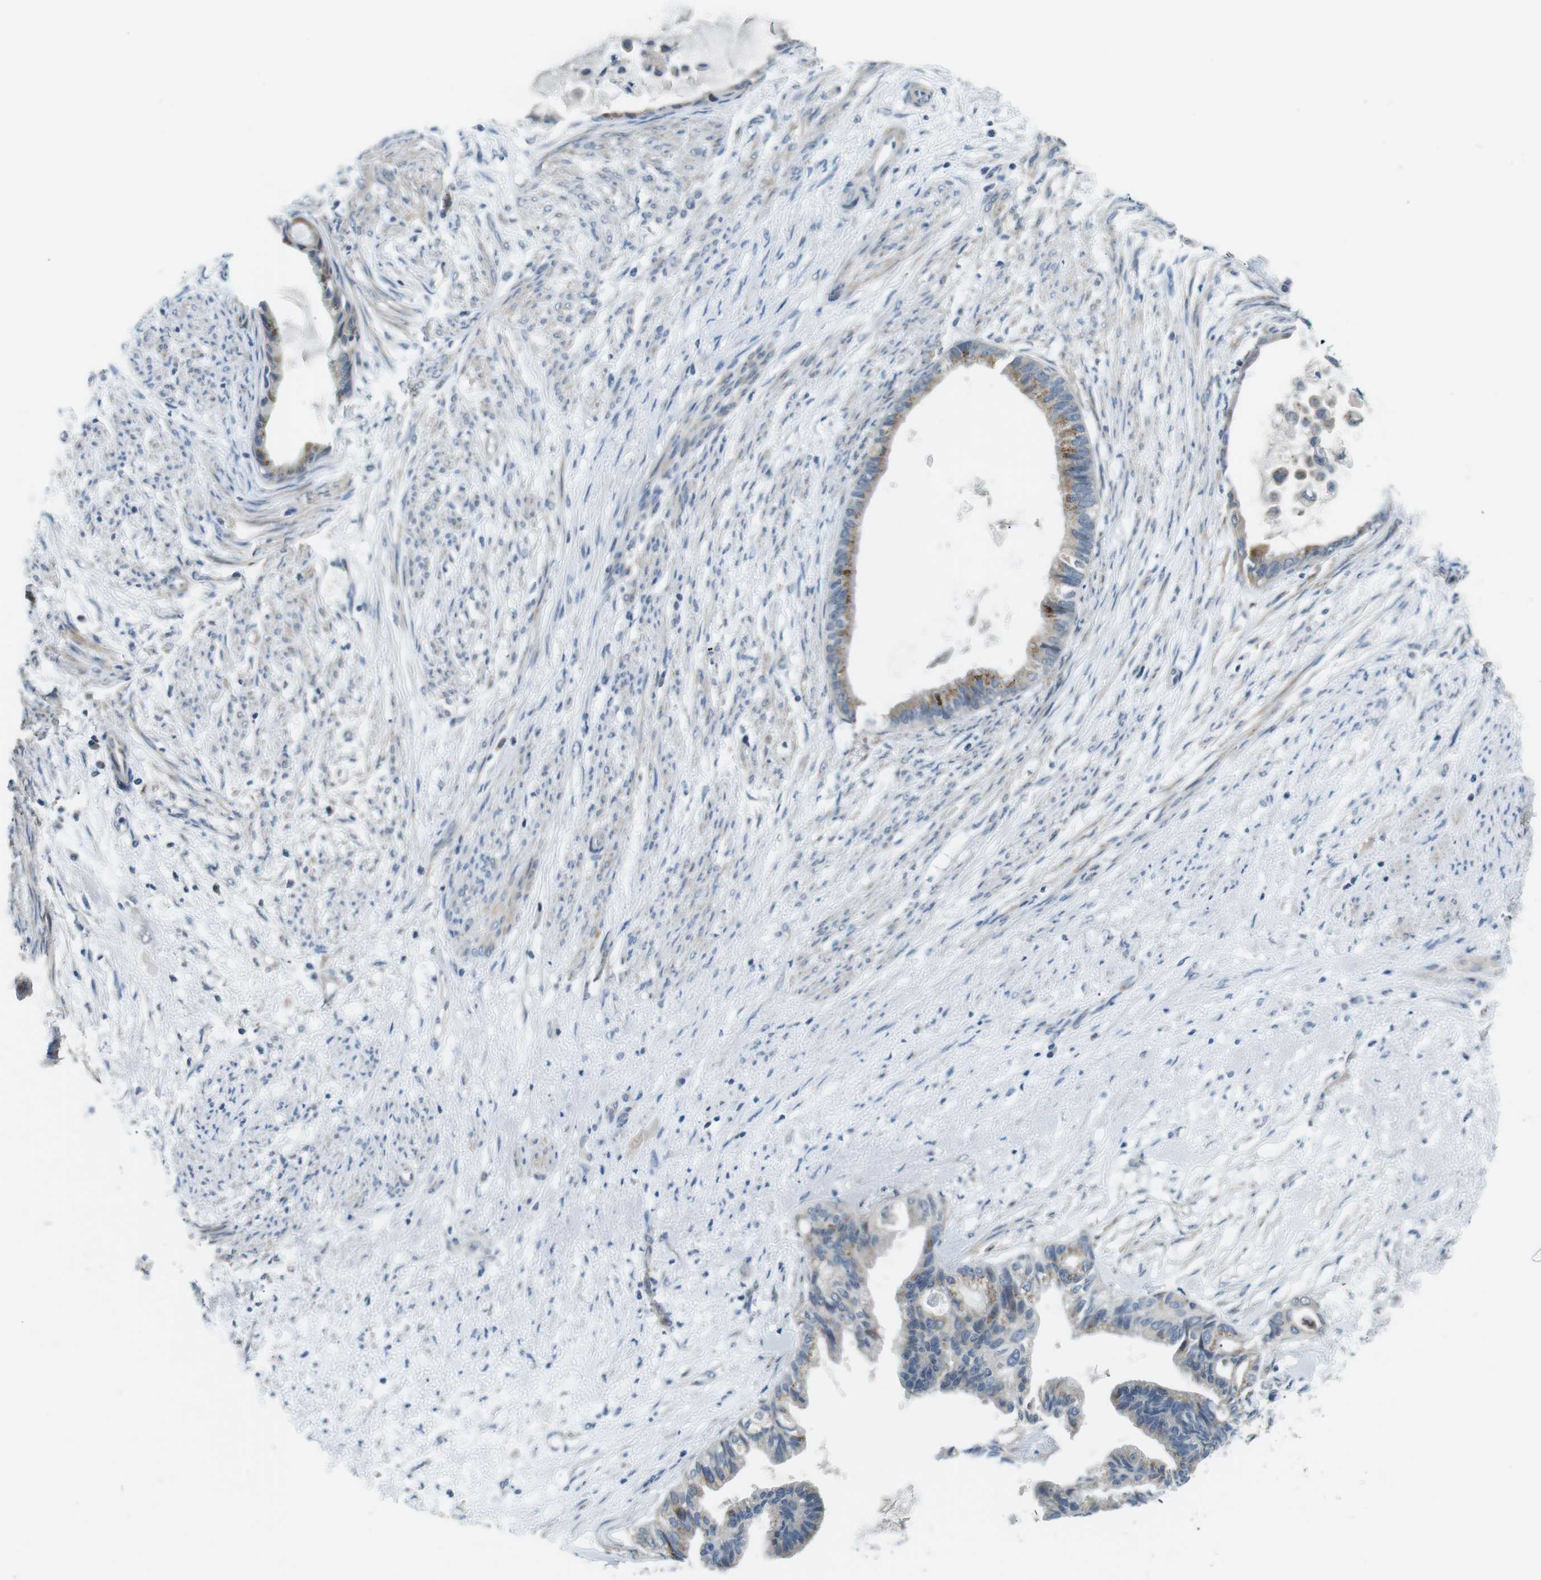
{"staining": {"intensity": "moderate", "quantity": "<25%", "location": "cytoplasmic/membranous"}, "tissue": "cervical cancer", "cell_type": "Tumor cells", "image_type": "cancer", "snomed": [{"axis": "morphology", "description": "Normal tissue, NOS"}, {"axis": "morphology", "description": "Adenocarcinoma, NOS"}, {"axis": "topography", "description": "Cervix"}, {"axis": "topography", "description": "Endometrium"}], "caption": "Cervical adenocarcinoma stained with IHC exhibits moderate cytoplasmic/membranous staining in approximately <25% of tumor cells. The staining is performed using DAB (3,3'-diaminobenzidine) brown chromogen to label protein expression. The nuclei are counter-stained blue using hematoxylin.", "gene": "WSCD1", "patient": {"sex": "female", "age": 86}}